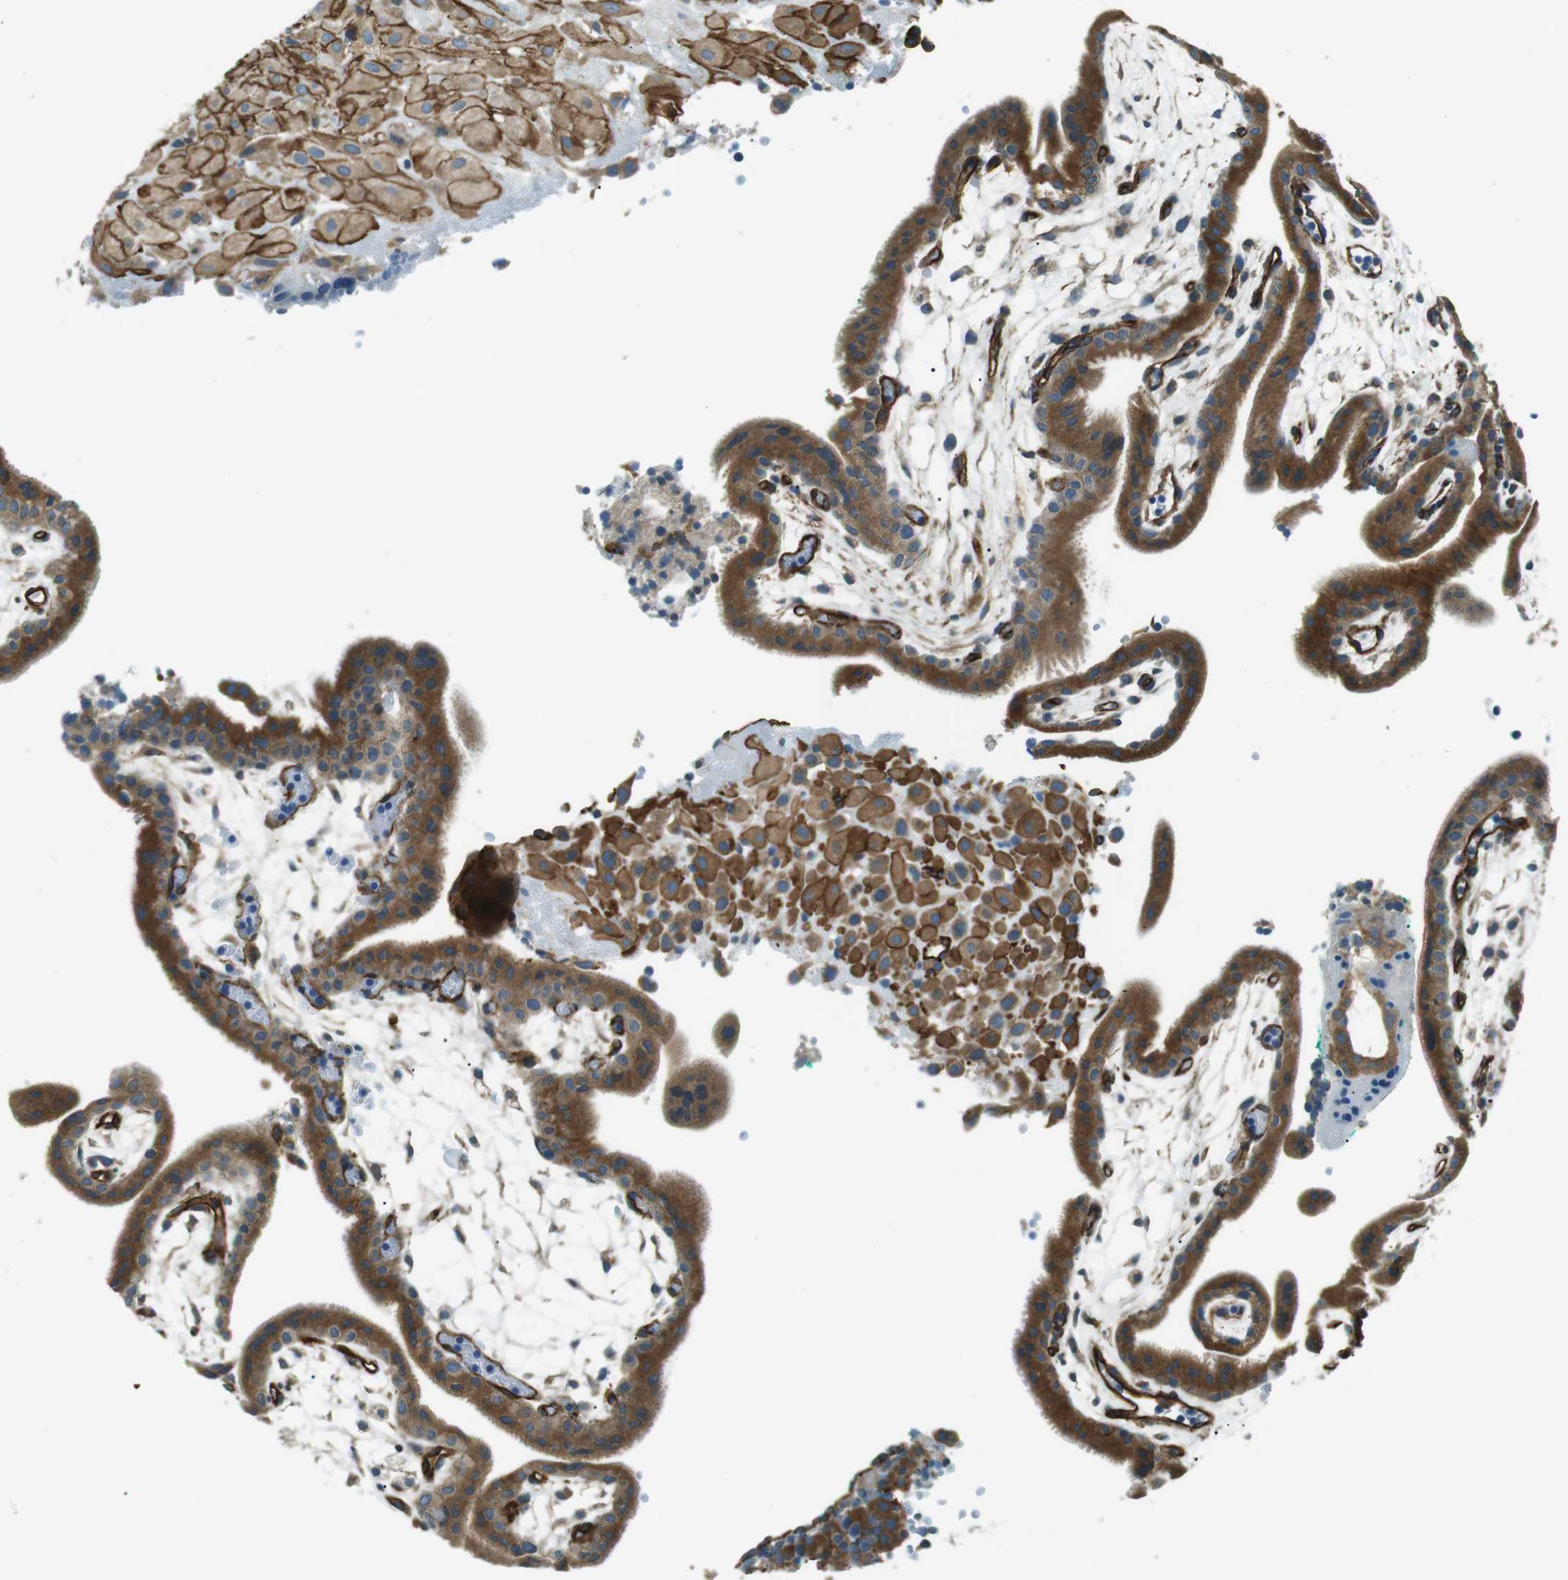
{"staining": {"intensity": "moderate", "quantity": ">75%", "location": "cytoplasmic/membranous"}, "tissue": "placenta", "cell_type": "Decidual cells", "image_type": "normal", "snomed": [{"axis": "morphology", "description": "Normal tissue, NOS"}, {"axis": "topography", "description": "Placenta"}], "caption": "About >75% of decidual cells in unremarkable placenta show moderate cytoplasmic/membranous protein staining as visualized by brown immunohistochemical staining.", "gene": "ODR4", "patient": {"sex": "female", "age": 18}}